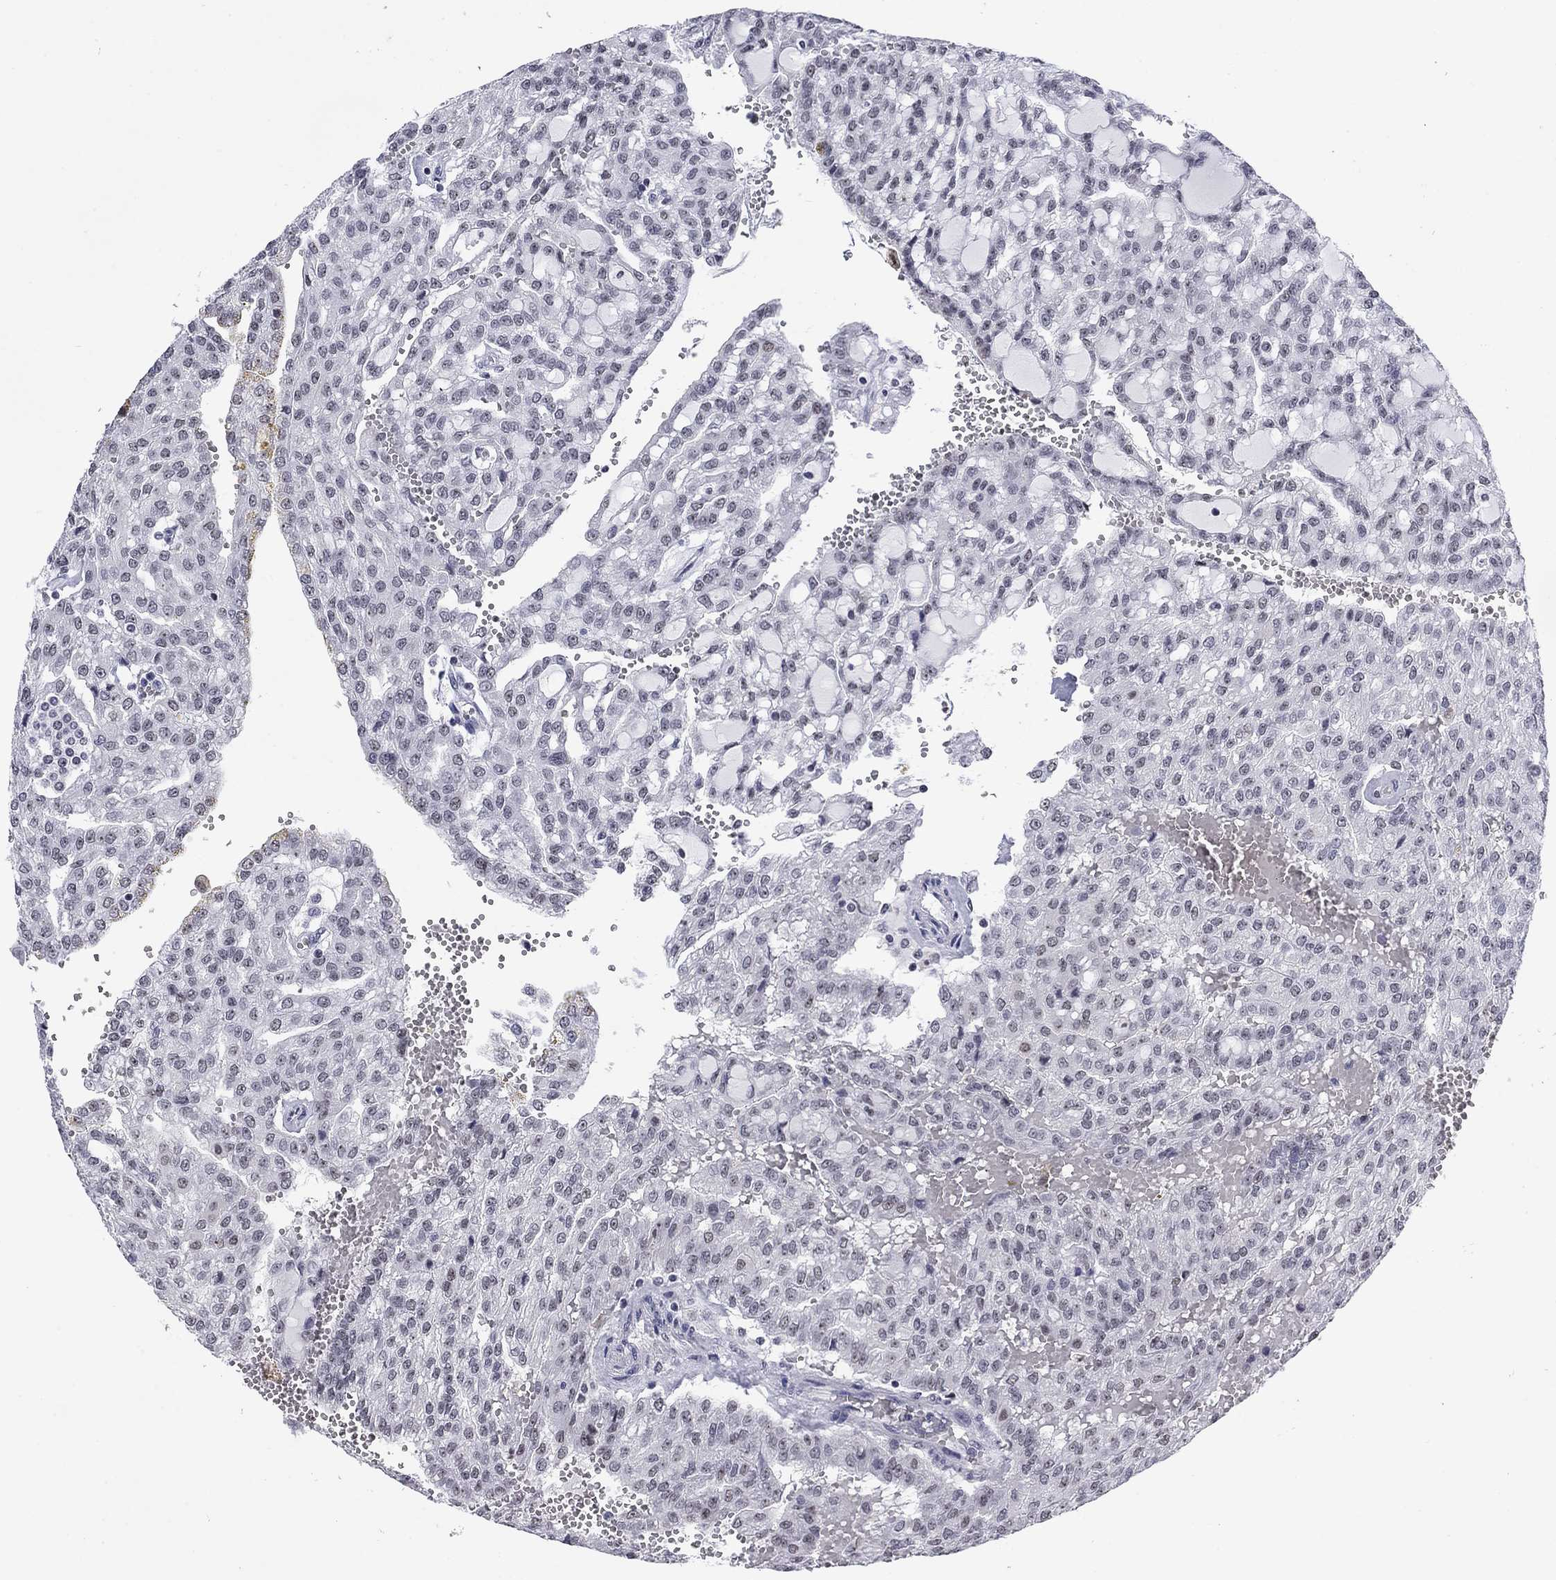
{"staining": {"intensity": "negative", "quantity": "none", "location": "none"}, "tissue": "renal cancer", "cell_type": "Tumor cells", "image_type": "cancer", "snomed": [{"axis": "morphology", "description": "Adenocarcinoma, NOS"}, {"axis": "topography", "description": "Kidney"}], "caption": "The immunohistochemistry (IHC) image has no significant expression in tumor cells of adenocarcinoma (renal) tissue.", "gene": "CSRNP3", "patient": {"sex": "male", "age": 63}}